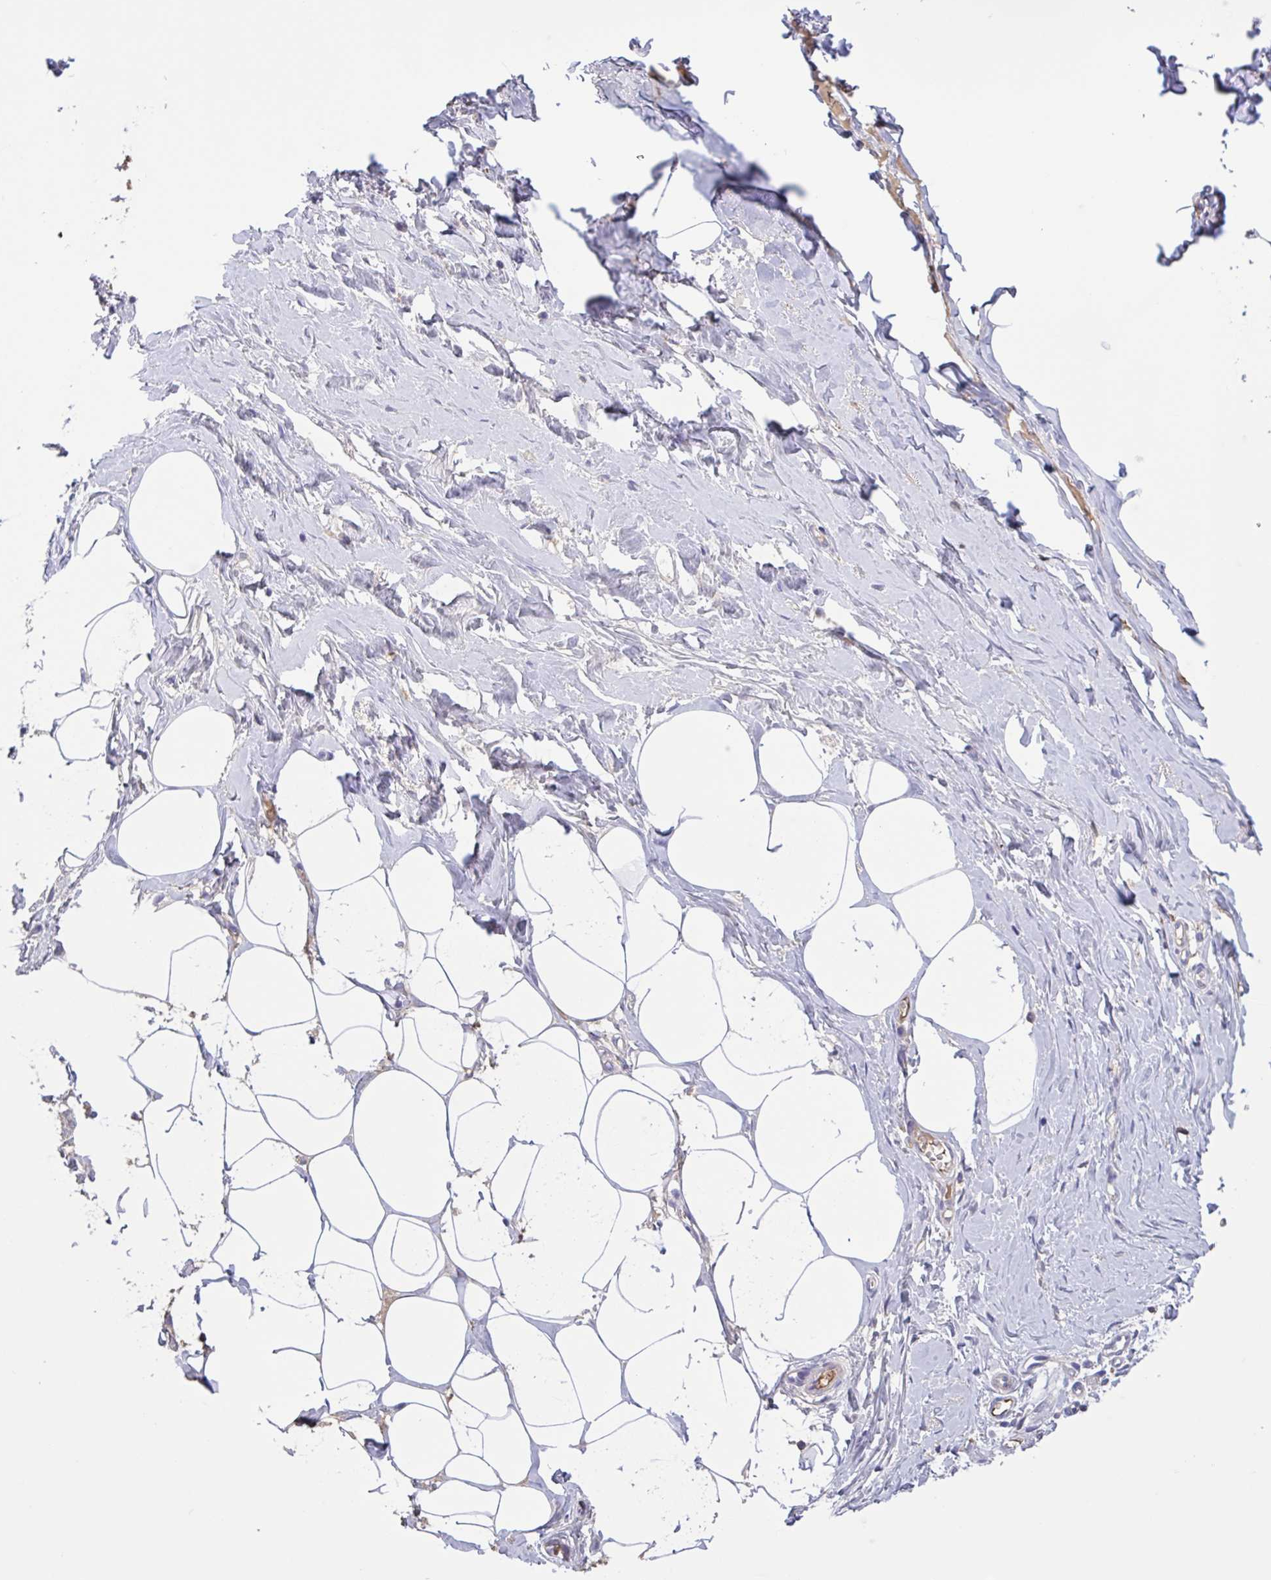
{"staining": {"intensity": "negative", "quantity": "none", "location": "none"}, "tissue": "breast", "cell_type": "Adipocytes", "image_type": "normal", "snomed": [{"axis": "morphology", "description": "Normal tissue, NOS"}, {"axis": "topography", "description": "Breast"}], "caption": "This micrograph is of benign breast stained with IHC to label a protein in brown with the nuclei are counter-stained blue. There is no expression in adipocytes.", "gene": "LARGE2", "patient": {"sex": "female", "age": 27}}